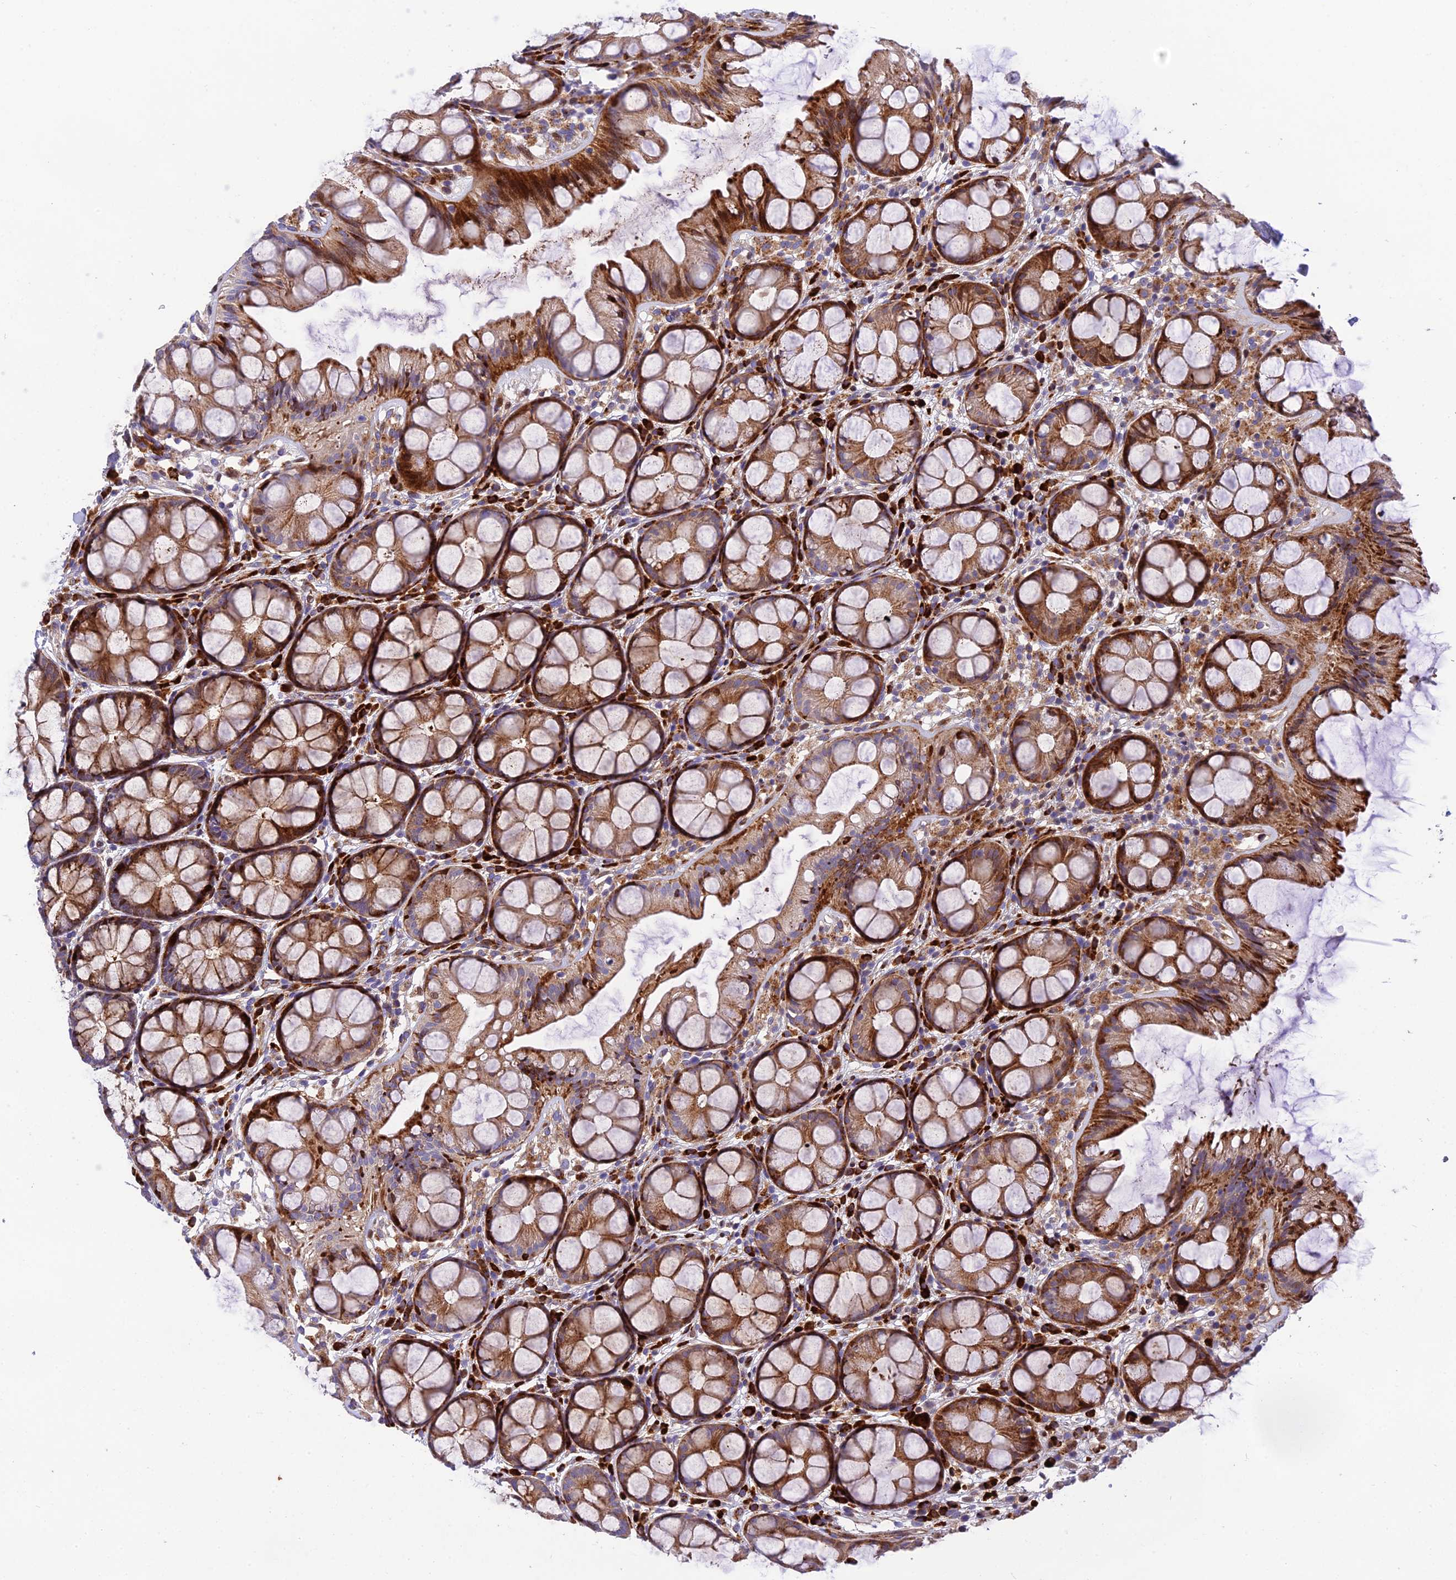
{"staining": {"intensity": "strong", "quantity": ">75%", "location": "cytoplasmic/membranous"}, "tissue": "colon", "cell_type": "Endothelial cells", "image_type": "normal", "snomed": [{"axis": "morphology", "description": "Normal tissue, NOS"}, {"axis": "topography", "description": "Colon"}], "caption": "This photomicrograph reveals IHC staining of unremarkable human colon, with high strong cytoplasmic/membranous positivity in approximately >75% of endothelial cells.", "gene": "CPSF4L", "patient": {"sex": "male", "age": 47}}